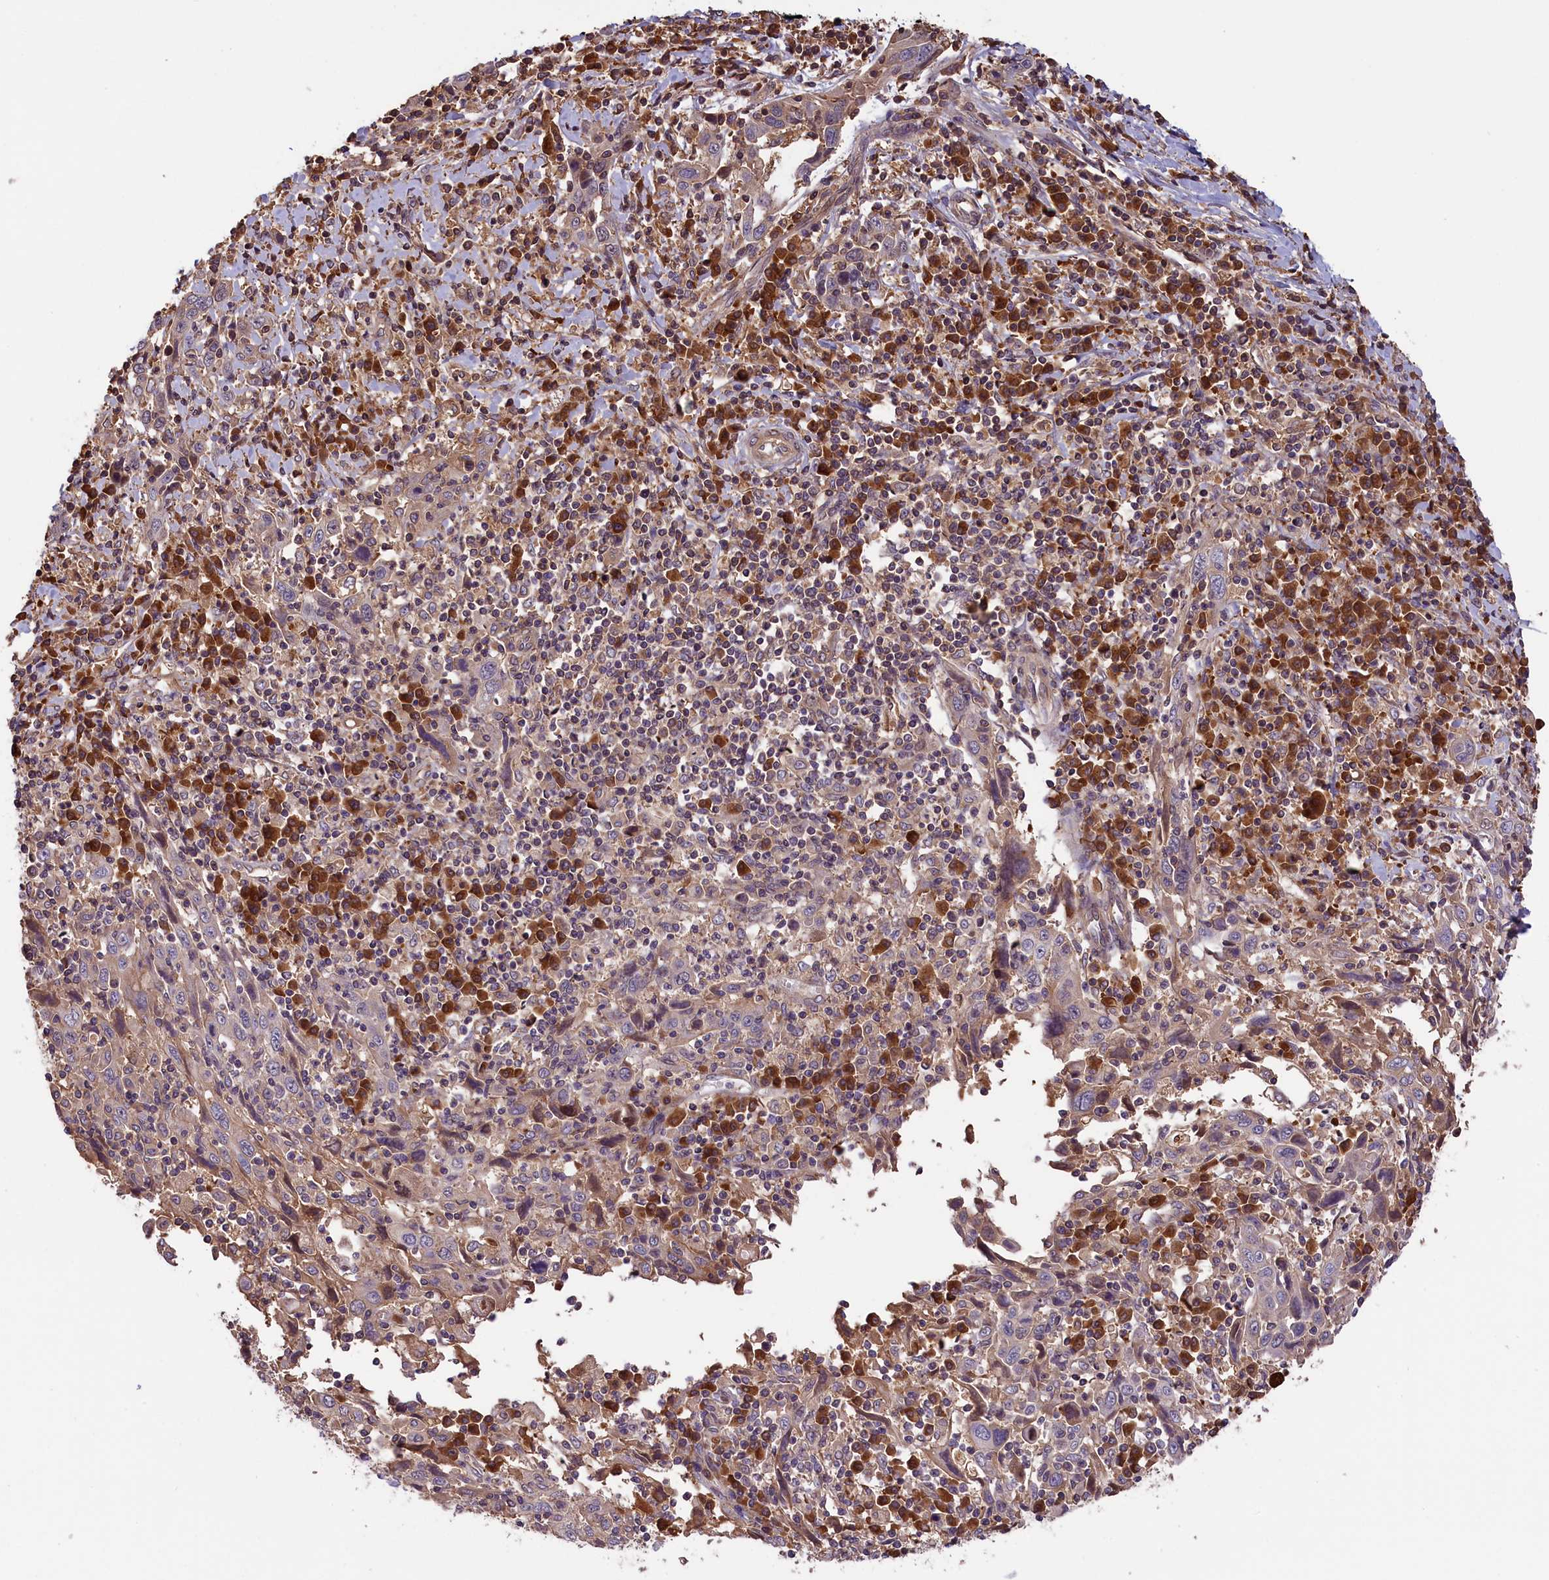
{"staining": {"intensity": "weak", "quantity": "25%-75%", "location": "cytoplasmic/membranous"}, "tissue": "cervical cancer", "cell_type": "Tumor cells", "image_type": "cancer", "snomed": [{"axis": "morphology", "description": "Squamous cell carcinoma, NOS"}, {"axis": "topography", "description": "Cervix"}], "caption": "Immunohistochemistry image of human cervical cancer (squamous cell carcinoma) stained for a protein (brown), which shows low levels of weak cytoplasmic/membranous positivity in approximately 25%-75% of tumor cells.", "gene": "SETD6", "patient": {"sex": "female", "age": 46}}